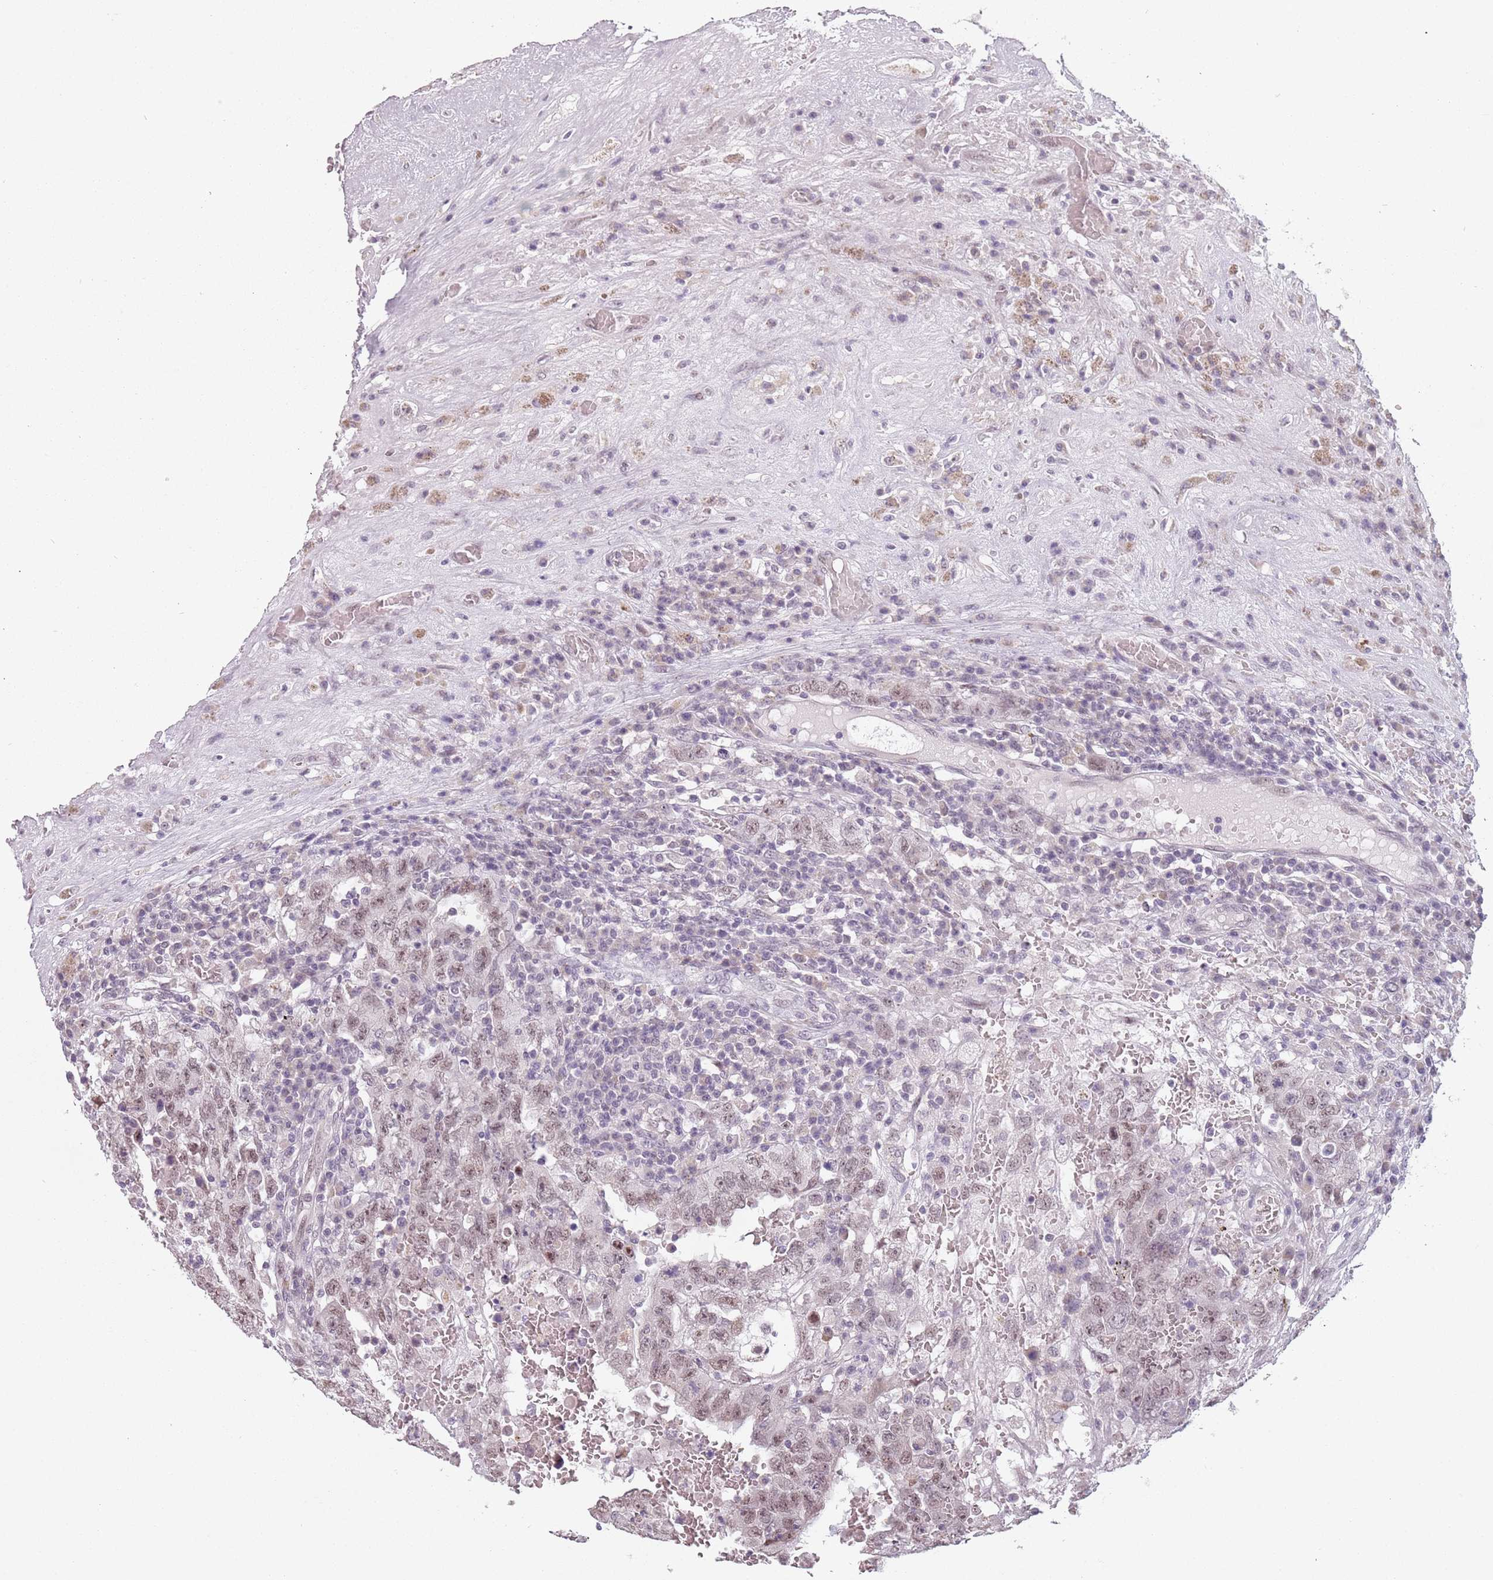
{"staining": {"intensity": "weak", "quantity": "25%-75%", "location": "nuclear"}, "tissue": "testis cancer", "cell_type": "Tumor cells", "image_type": "cancer", "snomed": [{"axis": "morphology", "description": "Carcinoma, Embryonal, NOS"}, {"axis": "topography", "description": "Testis"}], "caption": "The image reveals a brown stain indicating the presence of a protein in the nuclear of tumor cells in embryonal carcinoma (testis).", "gene": "PTCHD1", "patient": {"sex": "male", "age": 26}}